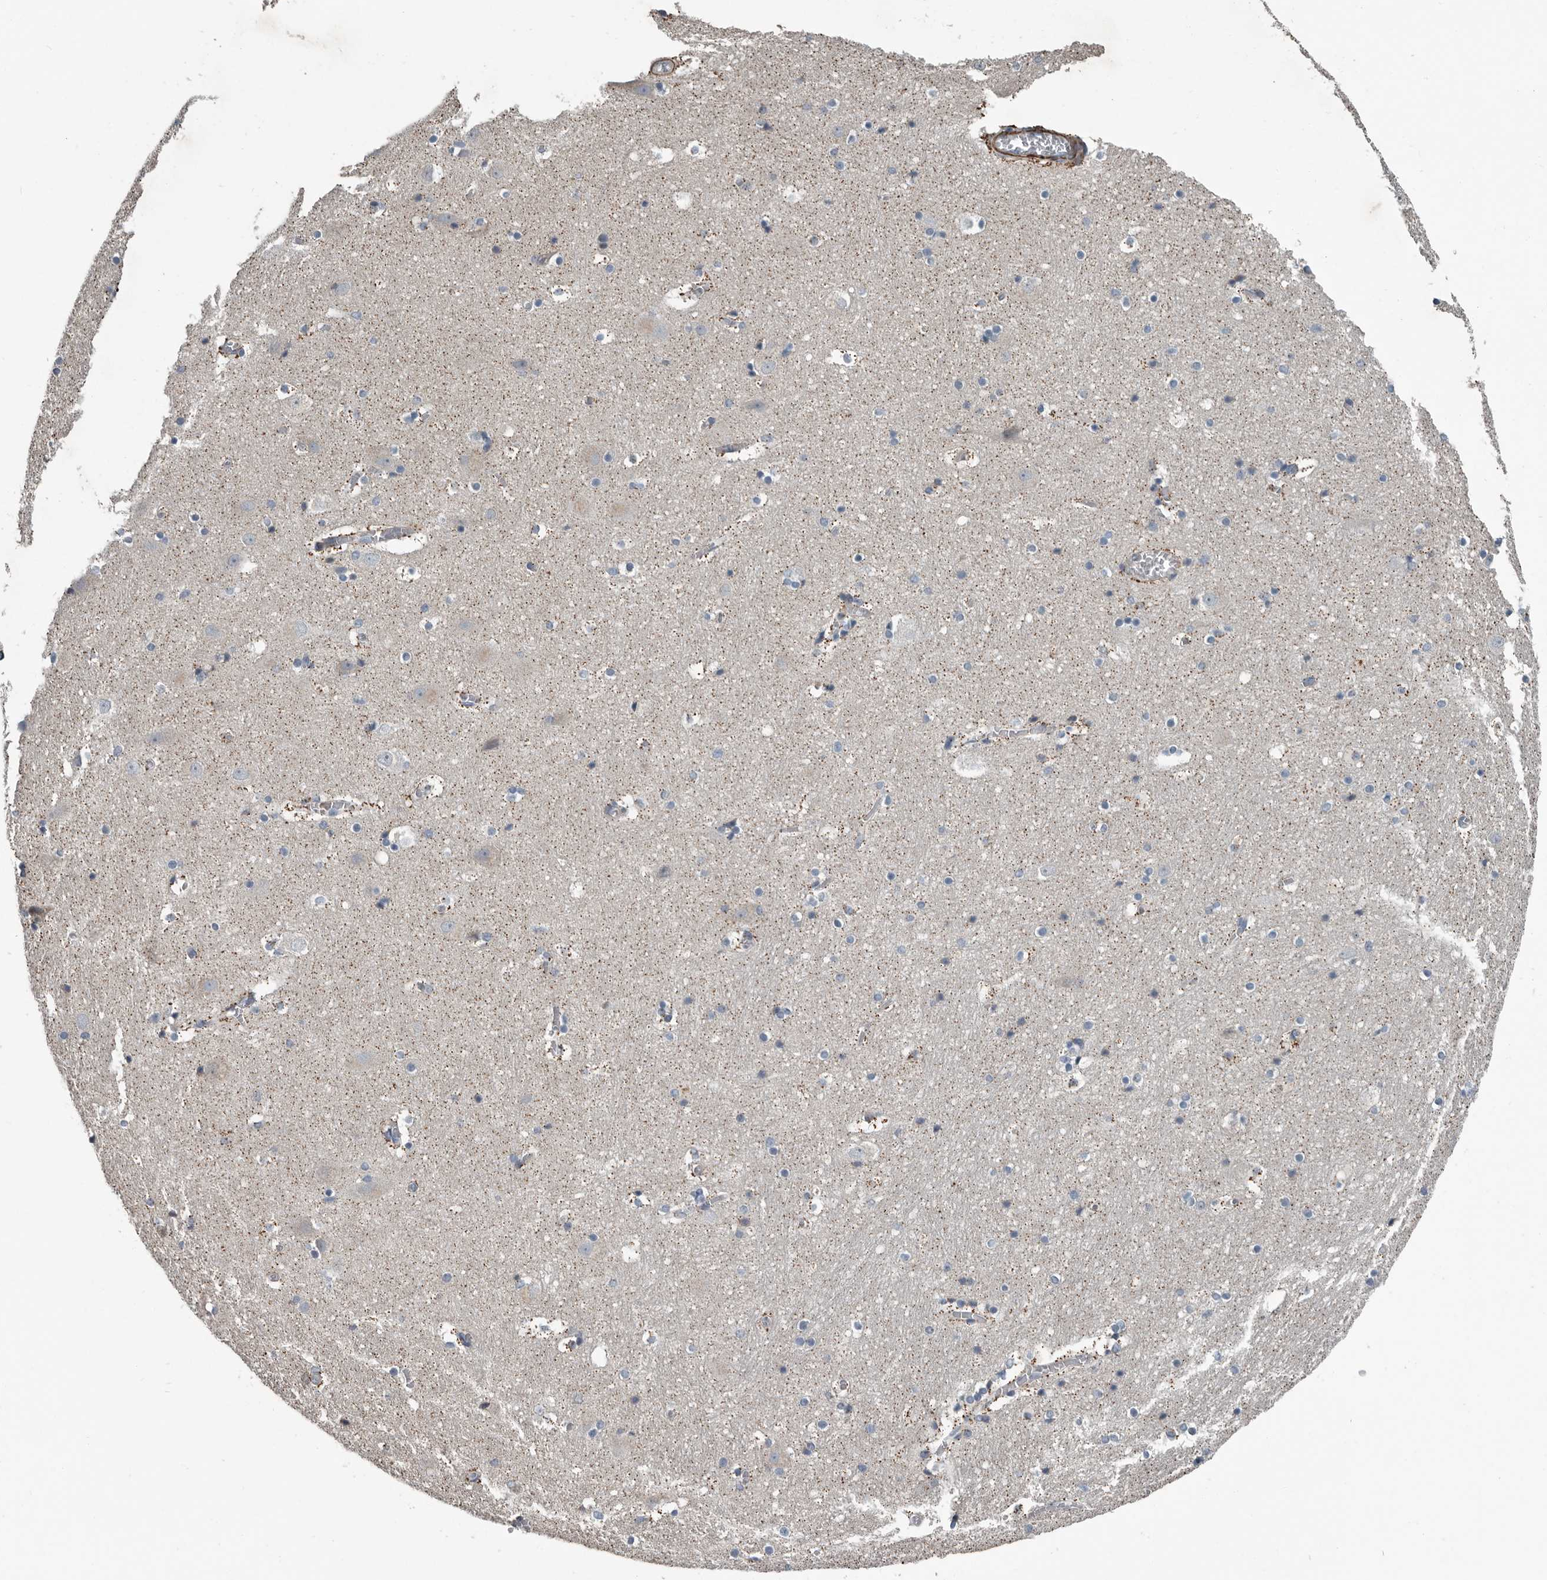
{"staining": {"intensity": "negative", "quantity": "none", "location": "none"}, "tissue": "hippocampus", "cell_type": "Glial cells", "image_type": "normal", "snomed": [{"axis": "morphology", "description": "Normal tissue, NOS"}, {"axis": "topography", "description": "Hippocampus"}], "caption": "High magnification brightfield microscopy of benign hippocampus stained with DAB (3,3'-diaminobenzidine) (brown) and counterstained with hematoxylin (blue): glial cells show no significant expression.", "gene": "DPY19L4", "patient": {"sex": "male", "age": 45}}